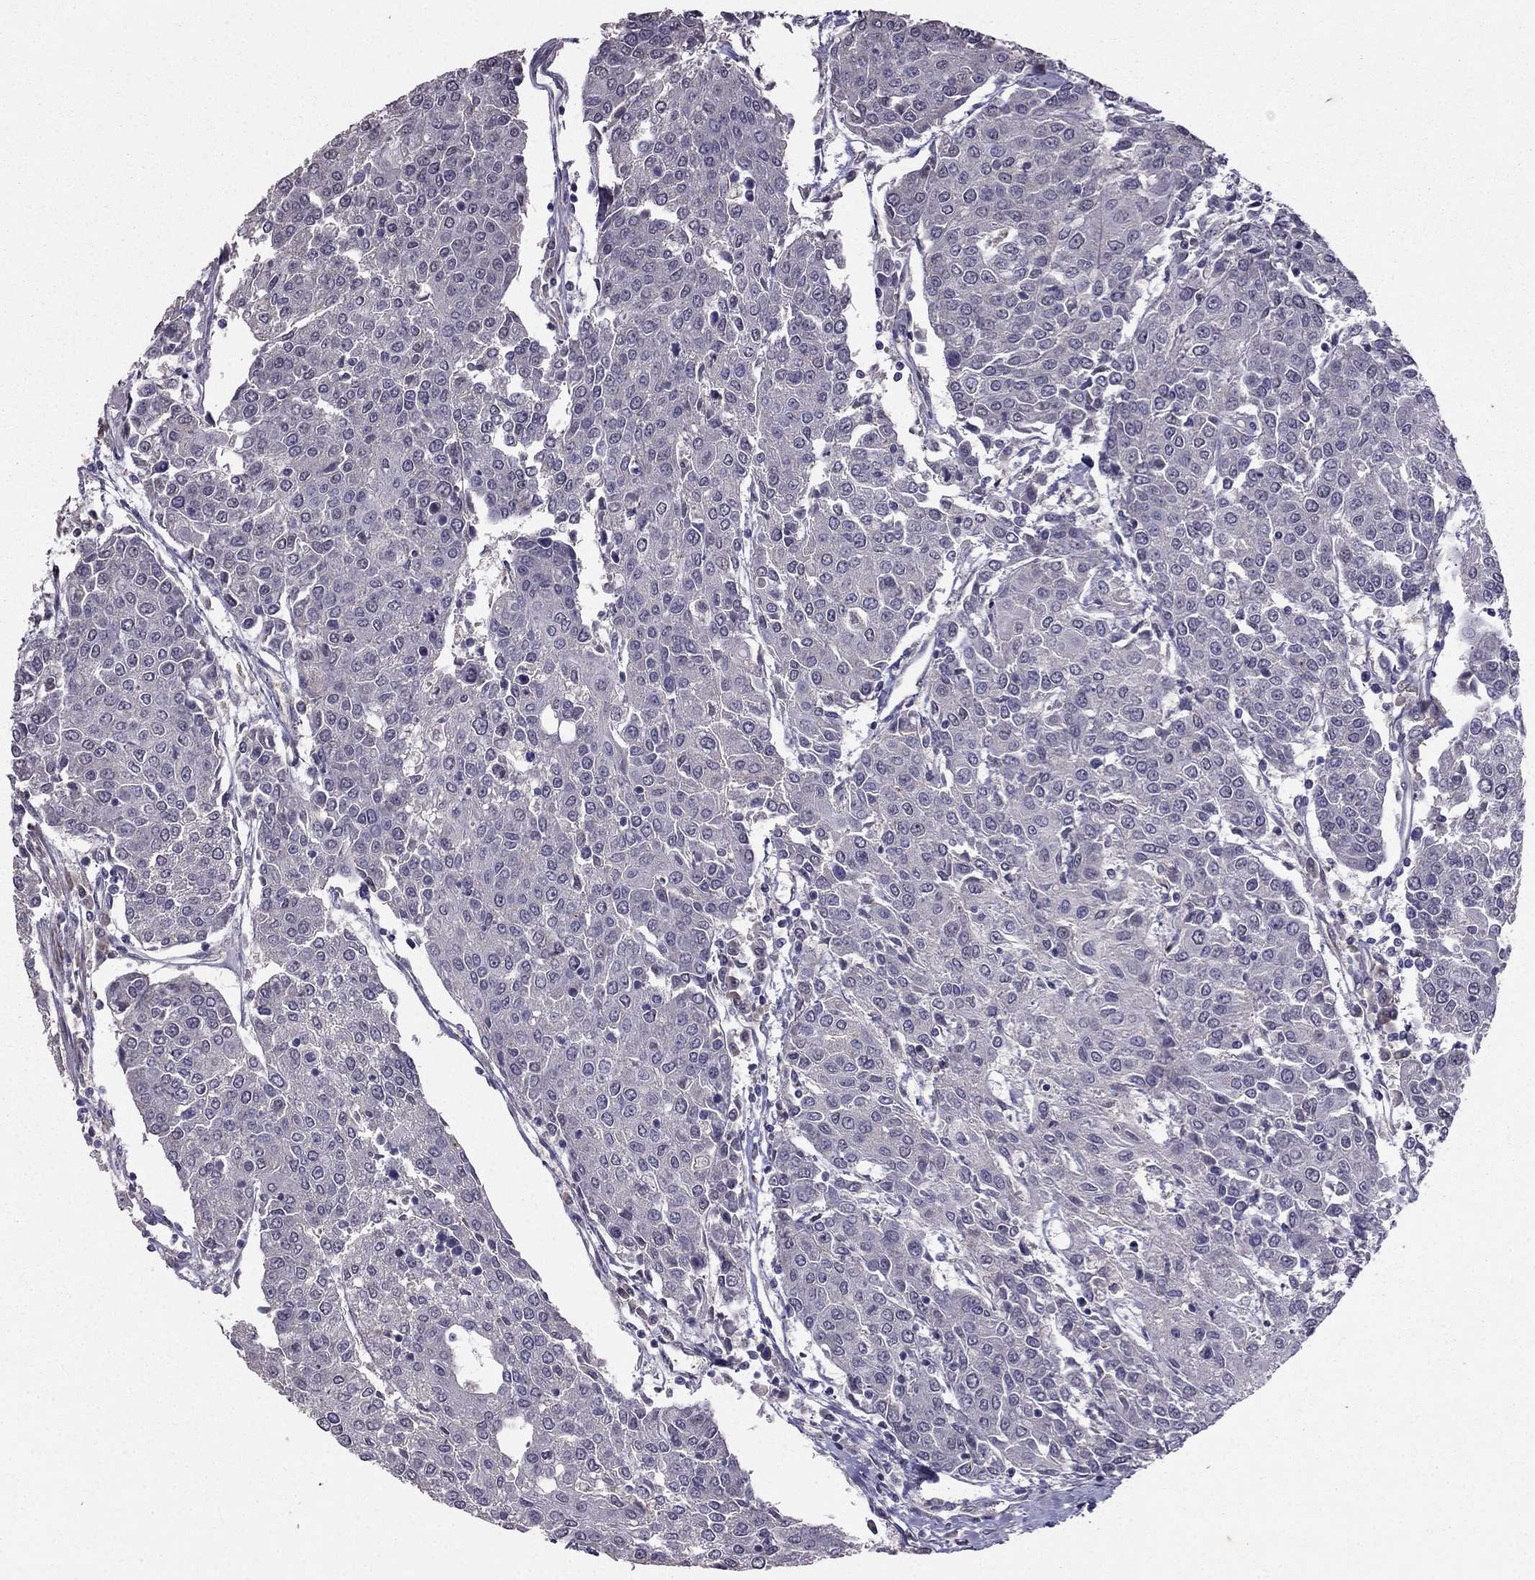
{"staining": {"intensity": "negative", "quantity": "none", "location": "none"}, "tissue": "urothelial cancer", "cell_type": "Tumor cells", "image_type": "cancer", "snomed": [{"axis": "morphology", "description": "Urothelial carcinoma, High grade"}, {"axis": "topography", "description": "Urinary bladder"}], "caption": "A high-resolution histopathology image shows immunohistochemistry (IHC) staining of urothelial cancer, which shows no significant staining in tumor cells.", "gene": "RASIP1", "patient": {"sex": "female", "age": 85}}